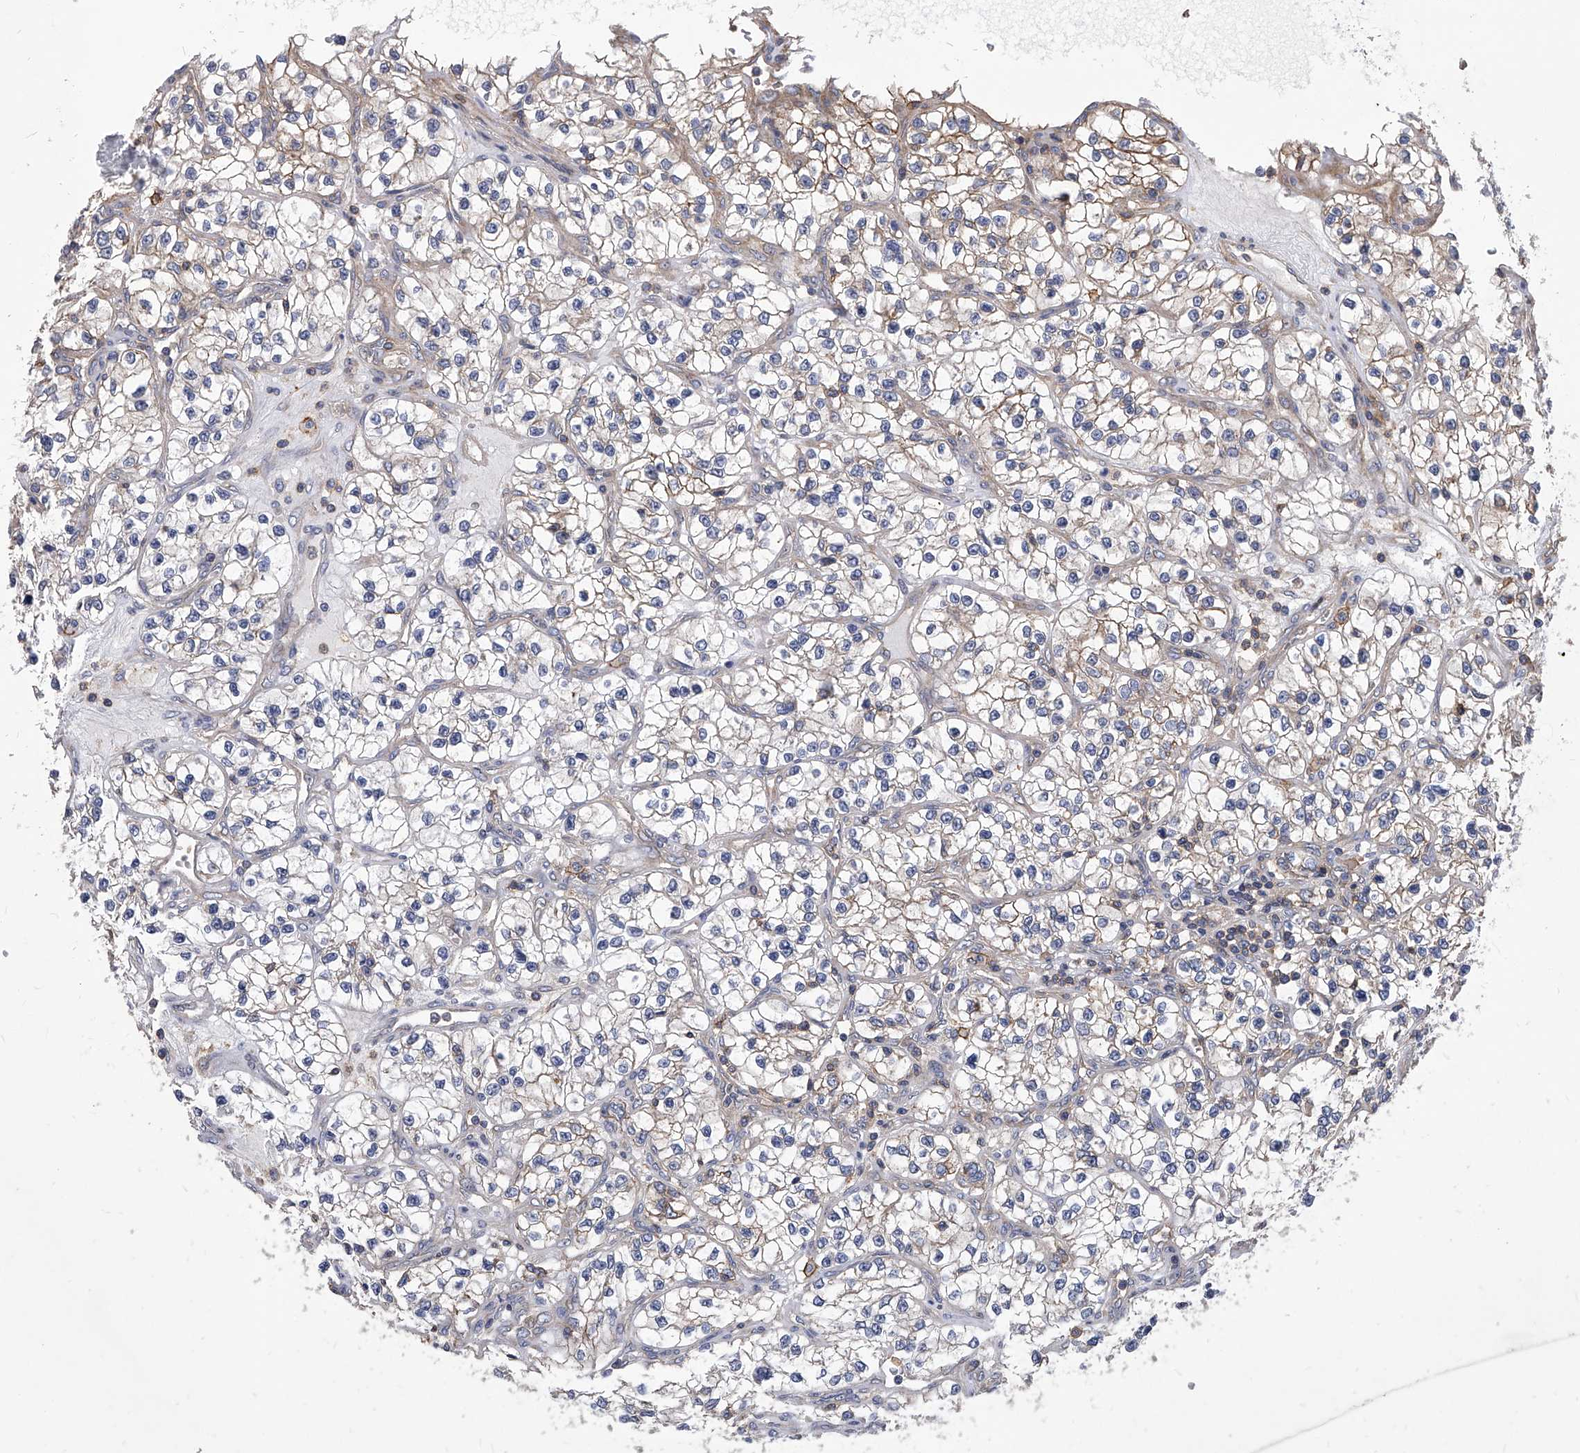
{"staining": {"intensity": "negative", "quantity": "none", "location": "none"}, "tissue": "renal cancer", "cell_type": "Tumor cells", "image_type": "cancer", "snomed": [{"axis": "morphology", "description": "Adenocarcinoma, NOS"}, {"axis": "topography", "description": "Kidney"}], "caption": "Immunohistochemistry histopathology image of renal adenocarcinoma stained for a protein (brown), which shows no expression in tumor cells.", "gene": "ATG5", "patient": {"sex": "female", "age": 57}}